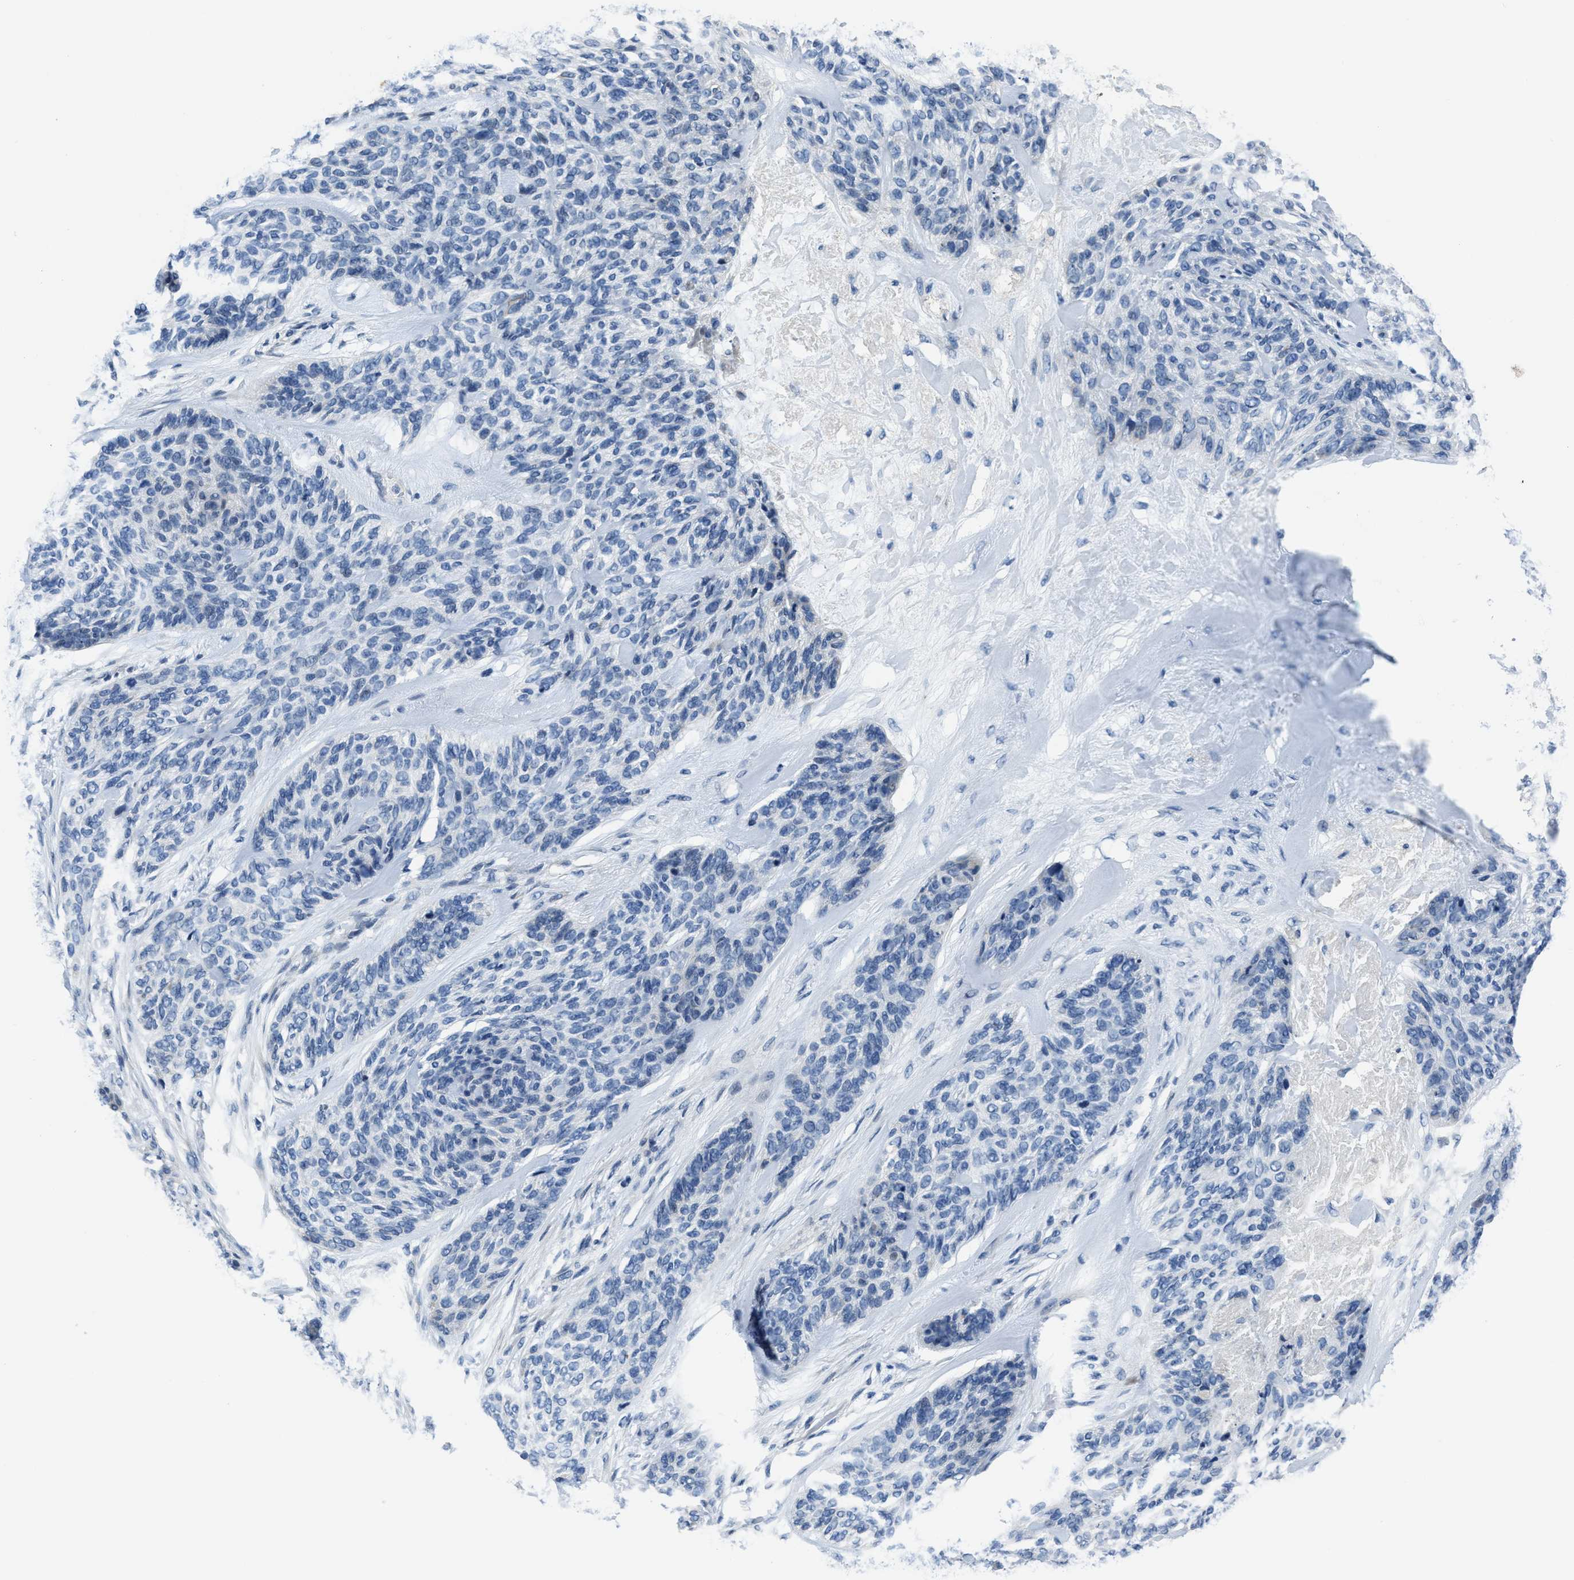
{"staining": {"intensity": "negative", "quantity": "none", "location": "none"}, "tissue": "skin cancer", "cell_type": "Tumor cells", "image_type": "cancer", "snomed": [{"axis": "morphology", "description": "Basal cell carcinoma"}, {"axis": "topography", "description": "Skin"}], "caption": "Human skin cancer stained for a protein using immunohistochemistry displays no positivity in tumor cells.", "gene": "ASZ1", "patient": {"sex": "male", "age": 55}}